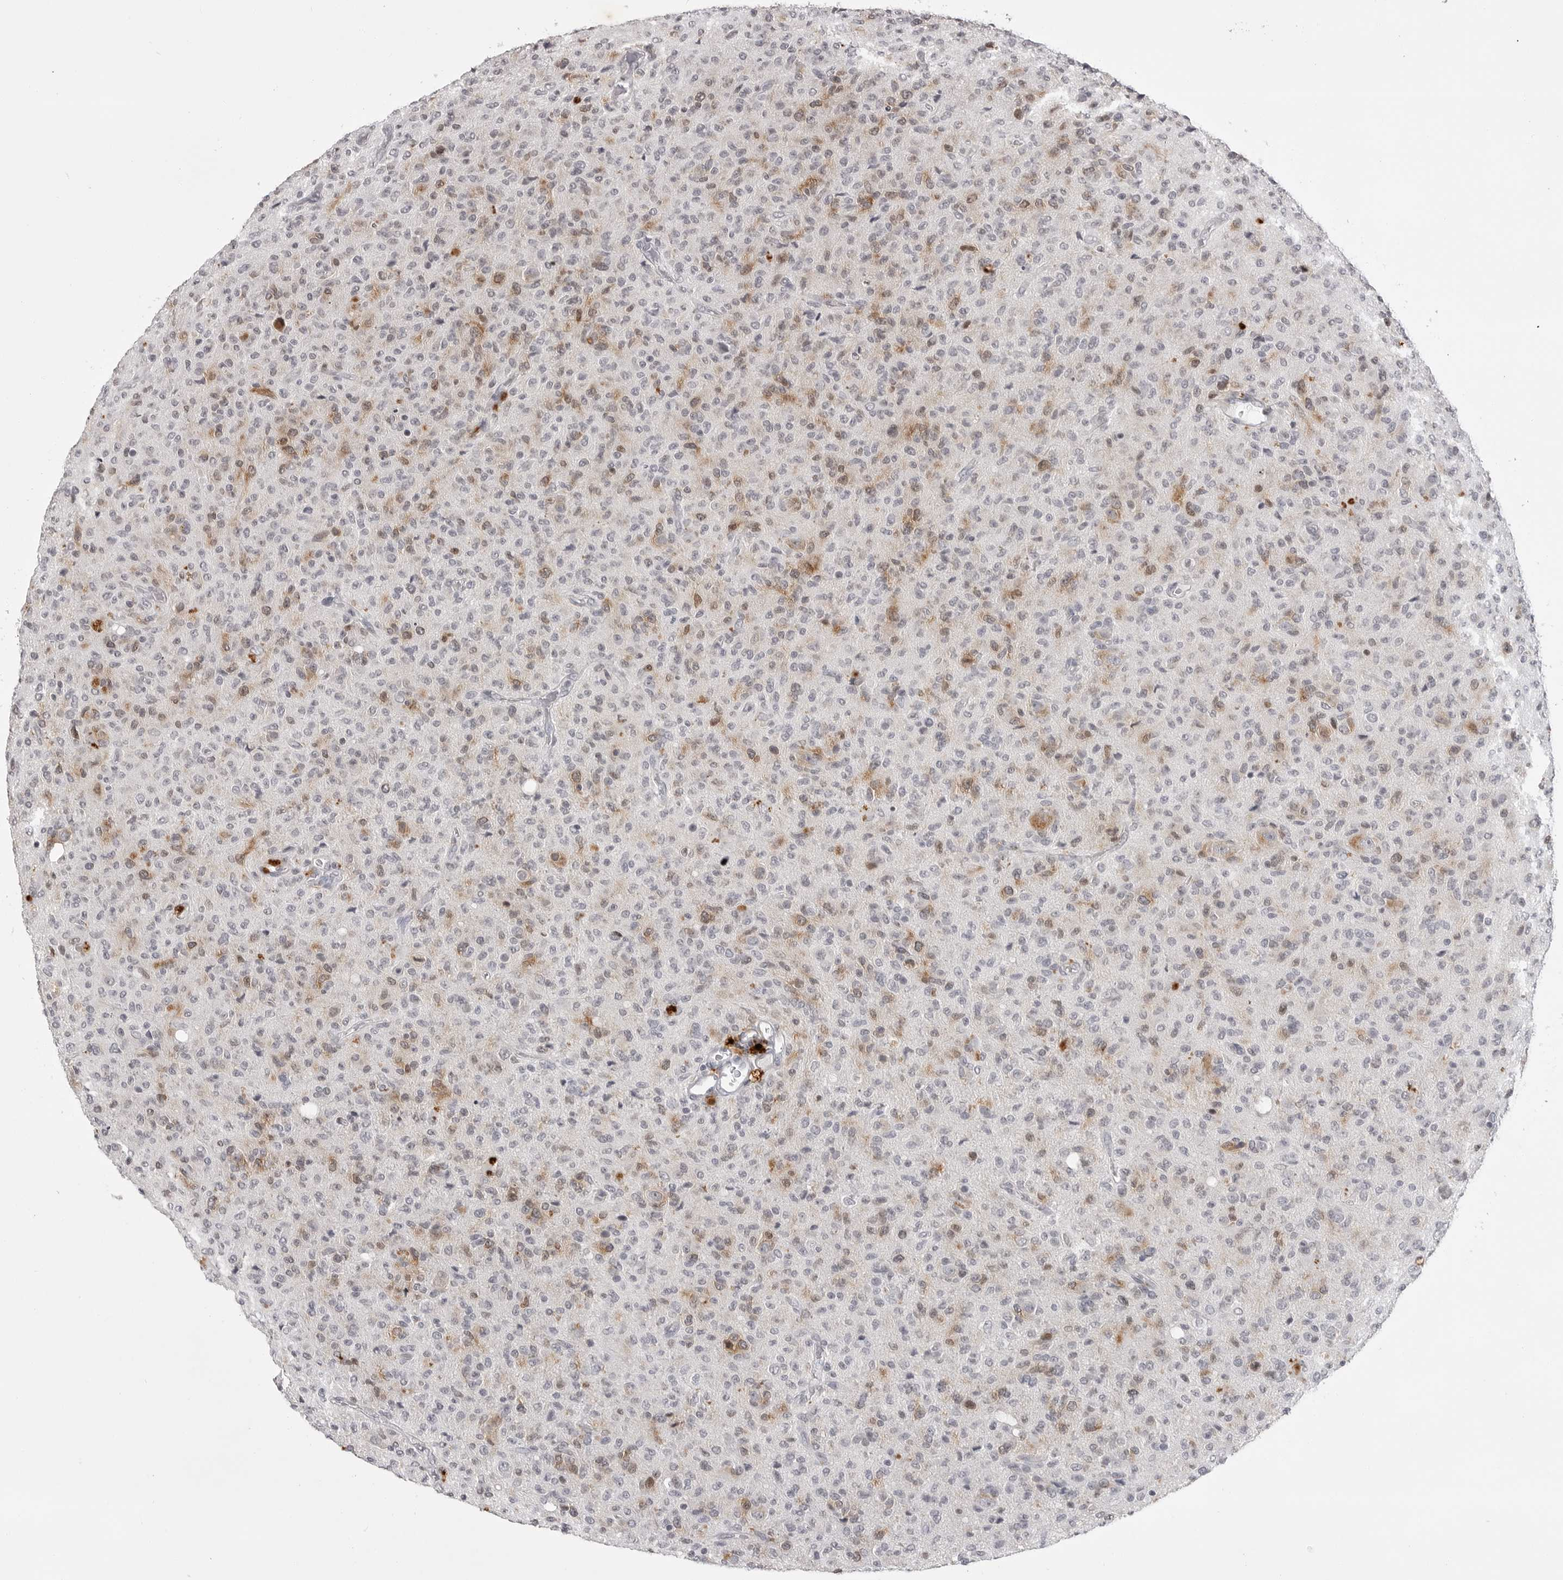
{"staining": {"intensity": "weak", "quantity": "<25%", "location": "cytoplasmic/membranous"}, "tissue": "glioma", "cell_type": "Tumor cells", "image_type": "cancer", "snomed": [{"axis": "morphology", "description": "Glioma, malignant, High grade"}, {"axis": "topography", "description": "Brain"}], "caption": "This is an IHC histopathology image of human glioma. There is no positivity in tumor cells.", "gene": "RRM1", "patient": {"sex": "female", "age": 57}}